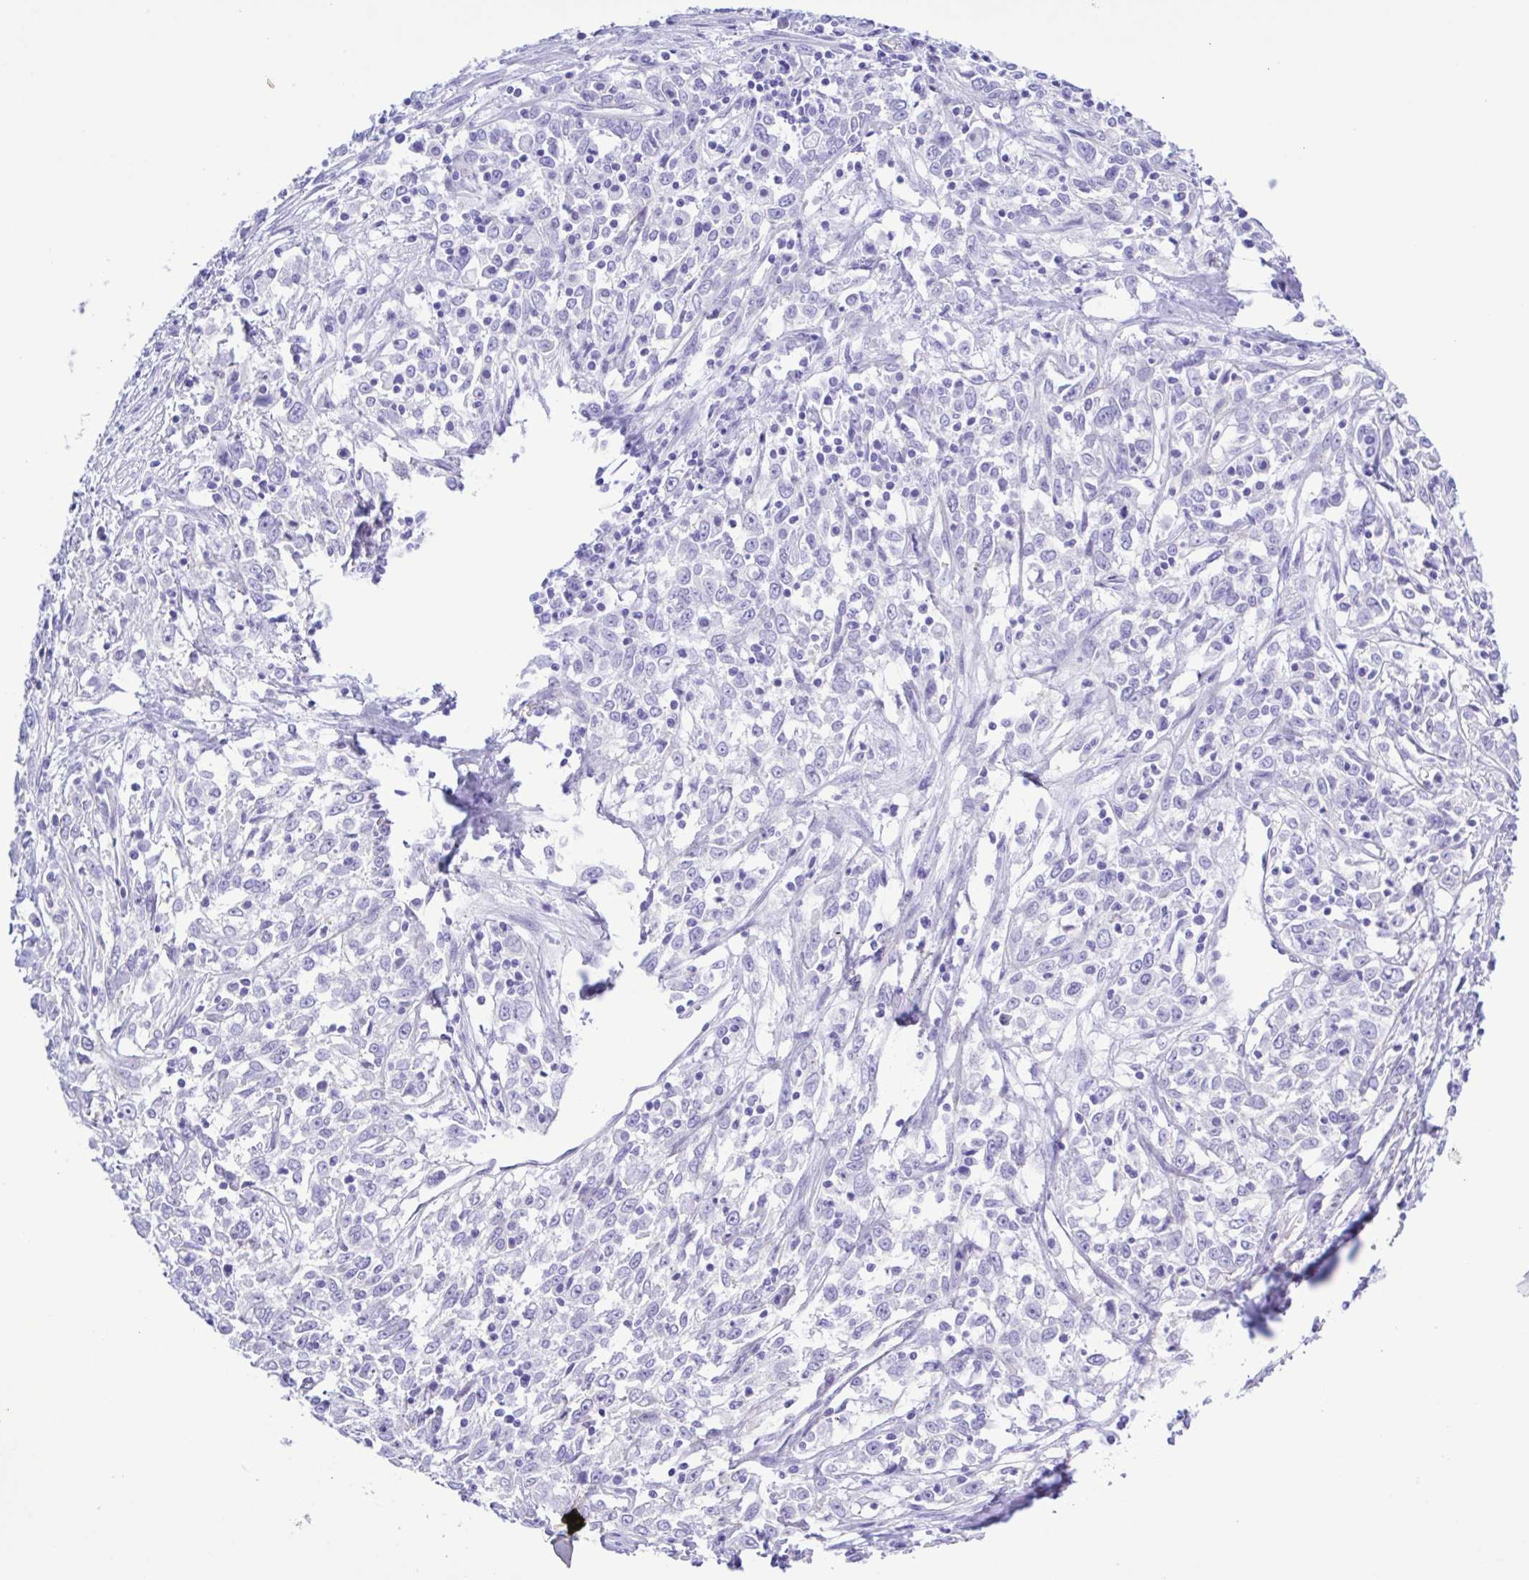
{"staining": {"intensity": "negative", "quantity": "none", "location": "none"}, "tissue": "cervical cancer", "cell_type": "Tumor cells", "image_type": "cancer", "snomed": [{"axis": "morphology", "description": "Adenocarcinoma, NOS"}, {"axis": "topography", "description": "Cervix"}], "caption": "Human cervical cancer stained for a protein using immunohistochemistry exhibits no staining in tumor cells.", "gene": "CYP11A1", "patient": {"sex": "female", "age": 40}}